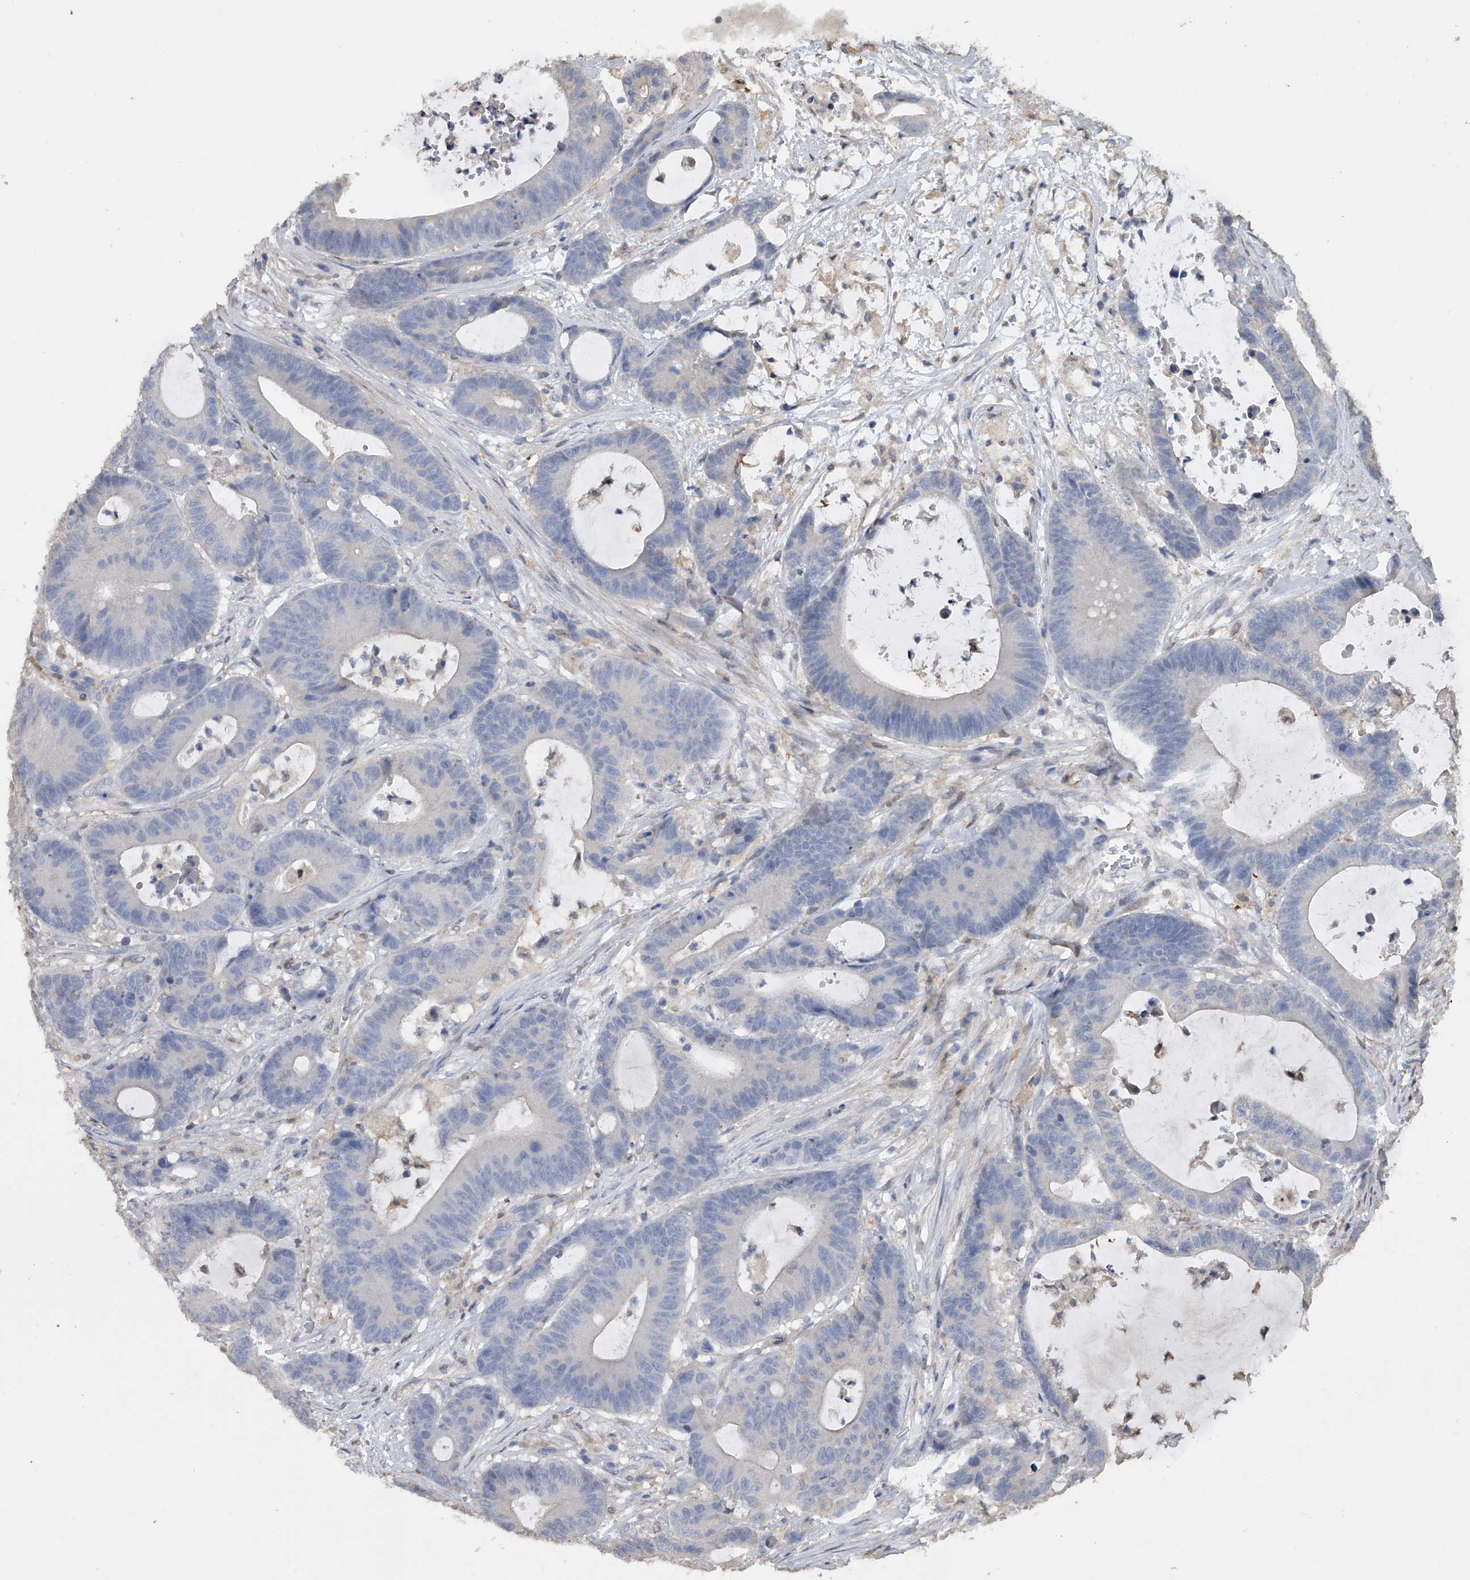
{"staining": {"intensity": "negative", "quantity": "none", "location": "none"}, "tissue": "colorectal cancer", "cell_type": "Tumor cells", "image_type": "cancer", "snomed": [{"axis": "morphology", "description": "Adenocarcinoma, NOS"}, {"axis": "topography", "description": "Colon"}], "caption": "Human adenocarcinoma (colorectal) stained for a protein using immunohistochemistry demonstrates no positivity in tumor cells.", "gene": "DOCK9", "patient": {"sex": "female", "age": 84}}